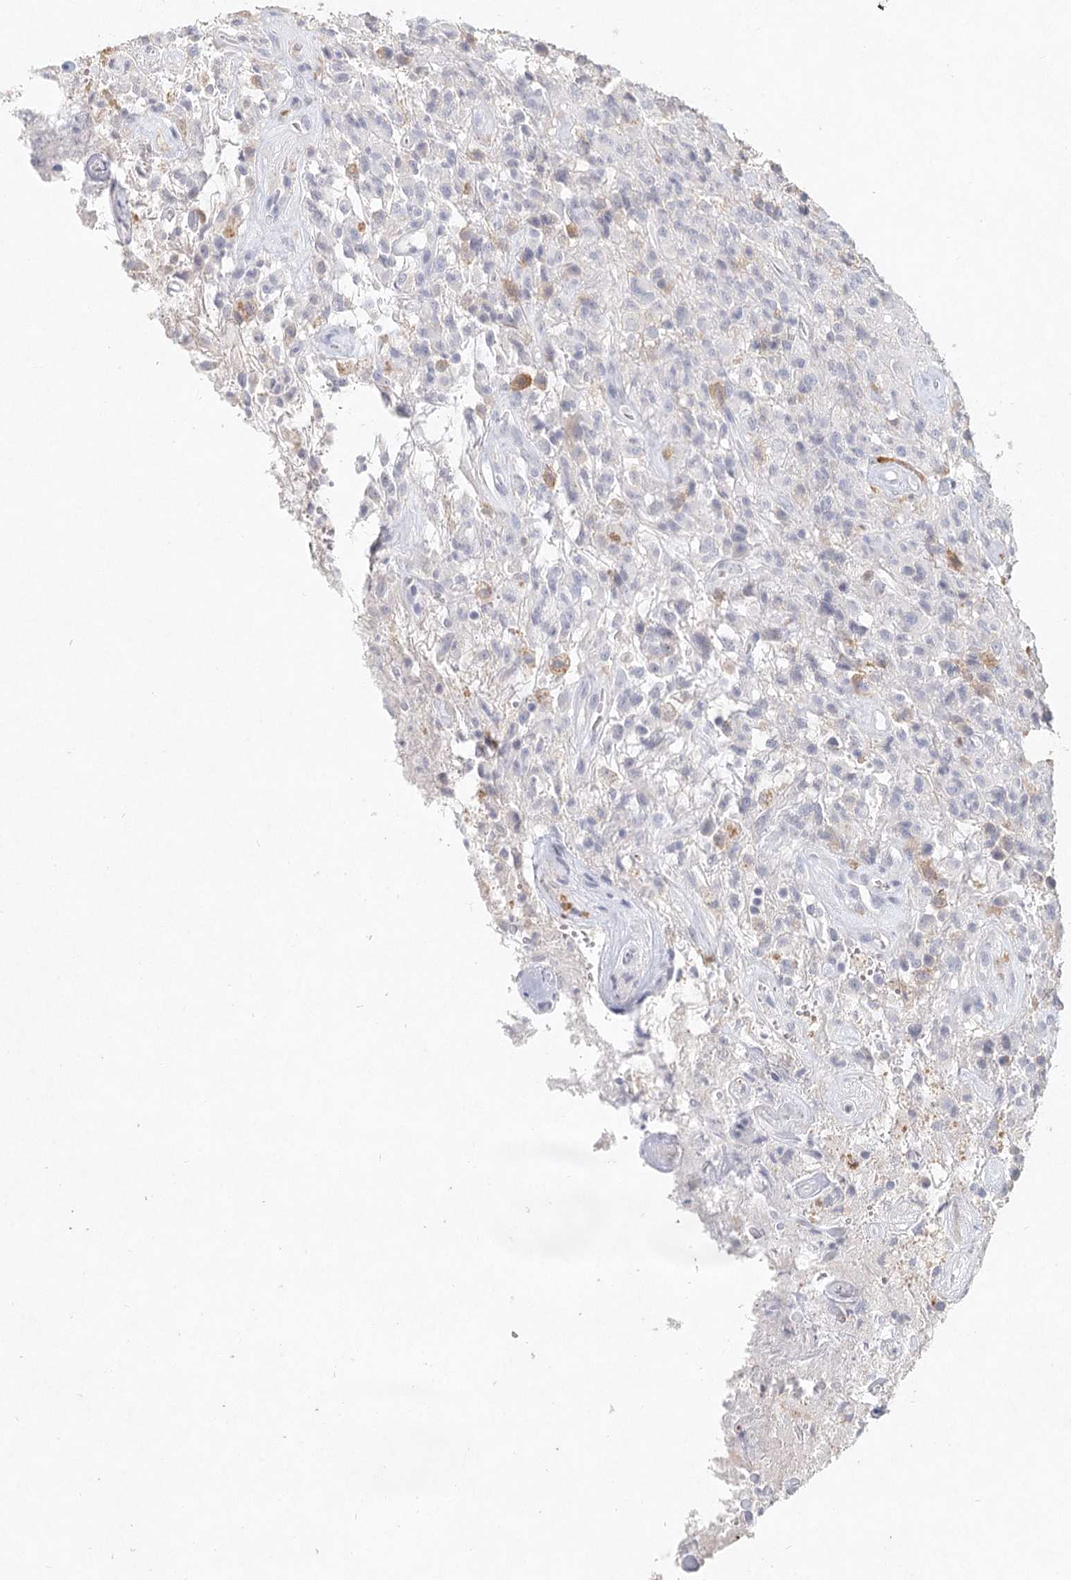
{"staining": {"intensity": "negative", "quantity": "none", "location": "none"}, "tissue": "glioma", "cell_type": "Tumor cells", "image_type": "cancer", "snomed": [{"axis": "morphology", "description": "Glioma, malignant, High grade"}, {"axis": "topography", "description": "Brain"}], "caption": "The micrograph reveals no significant positivity in tumor cells of glioma.", "gene": "ARSI", "patient": {"sex": "female", "age": 57}}